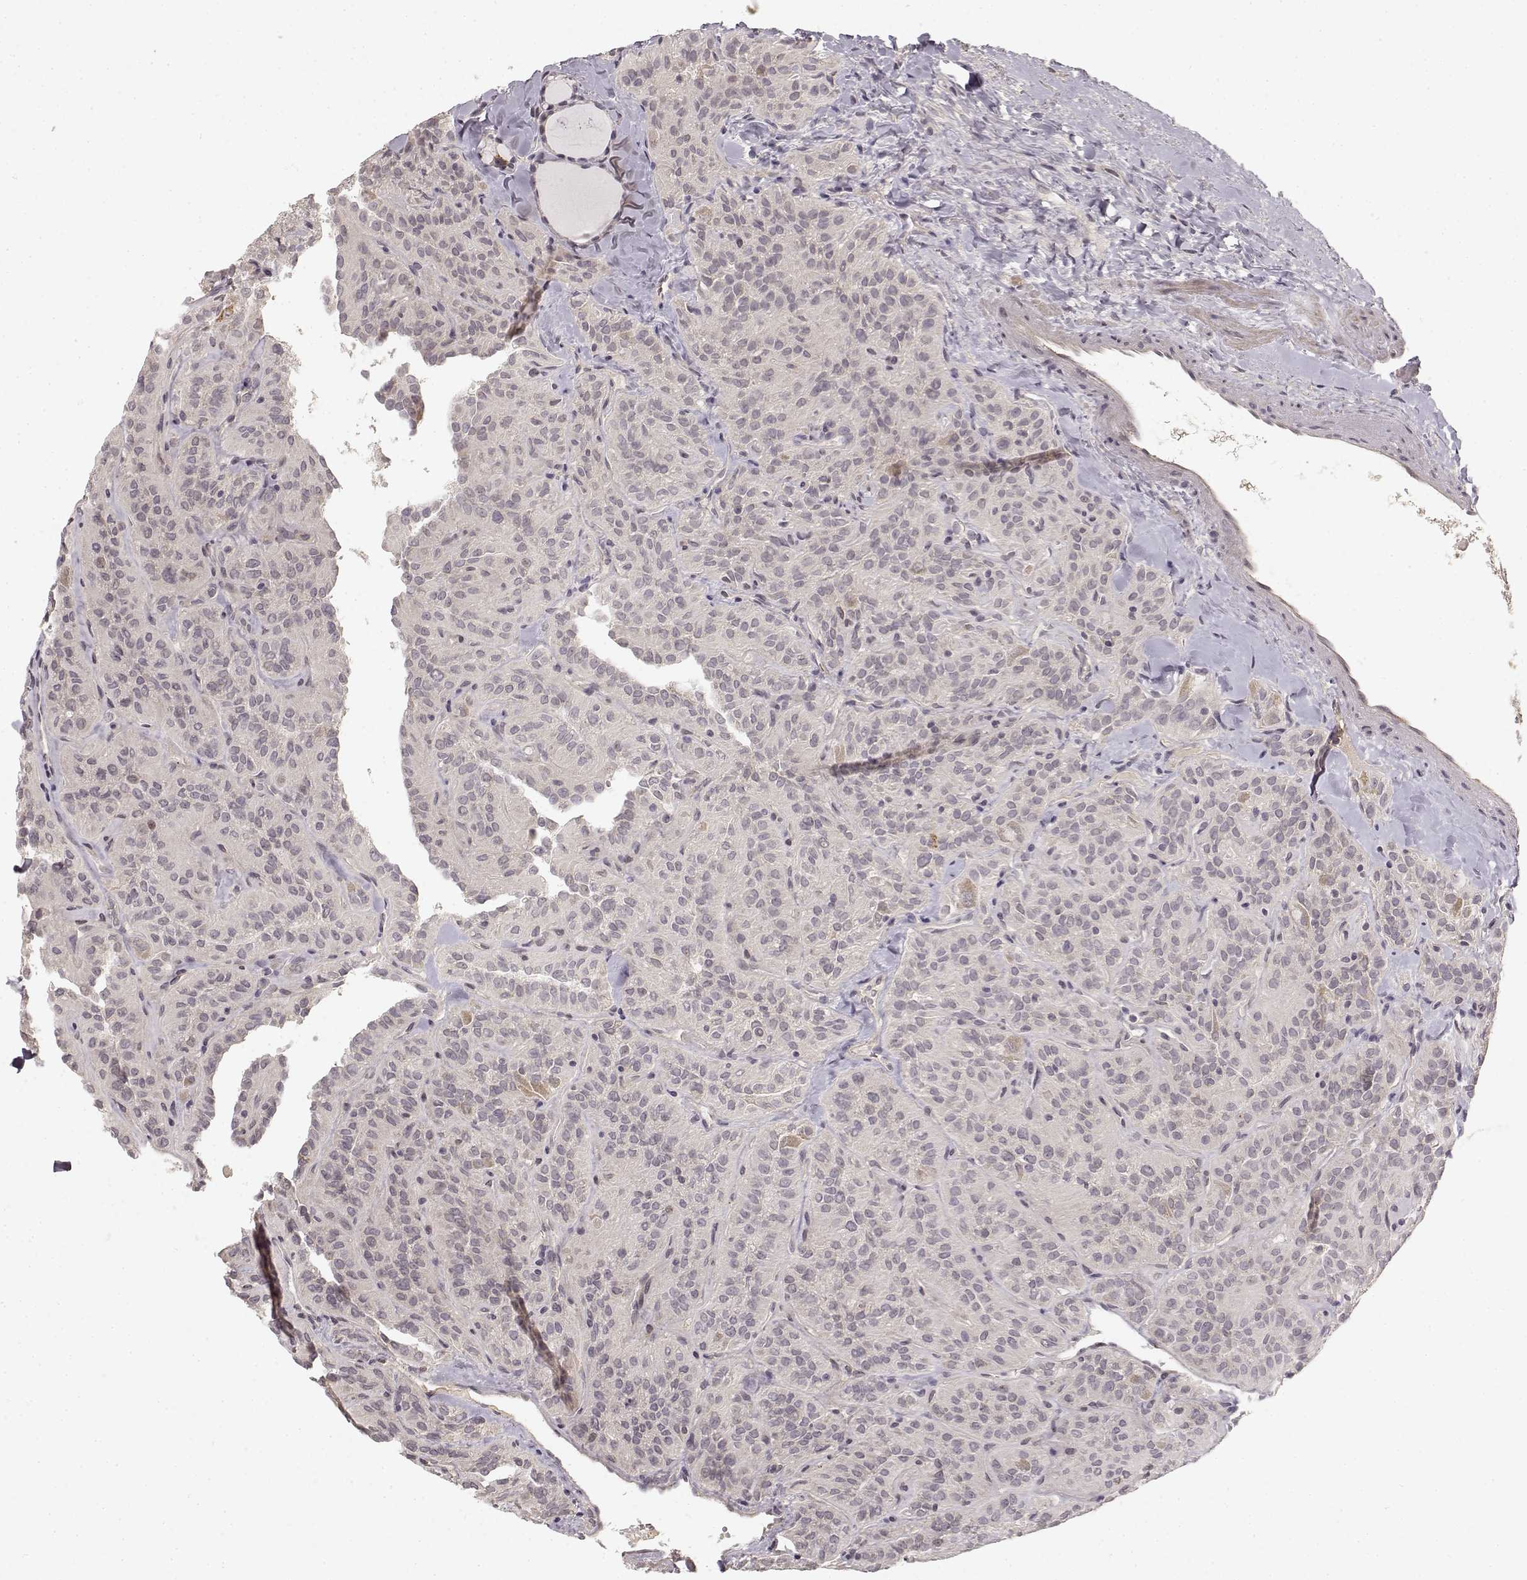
{"staining": {"intensity": "negative", "quantity": "none", "location": "none"}, "tissue": "thyroid cancer", "cell_type": "Tumor cells", "image_type": "cancer", "snomed": [{"axis": "morphology", "description": "Papillary adenocarcinoma, NOS"}, {"axis": "topography", "description": "Thyroid gland"}], "caption": "DAB (3,3'-diaminobenzidine) immunohistochemical staining of human papillary adenocarcinoma (thyroid) exhibits no significant positivity in tumor cells.", "gene": "MED12L", "patient": {"sex": "female", "age": 45}}